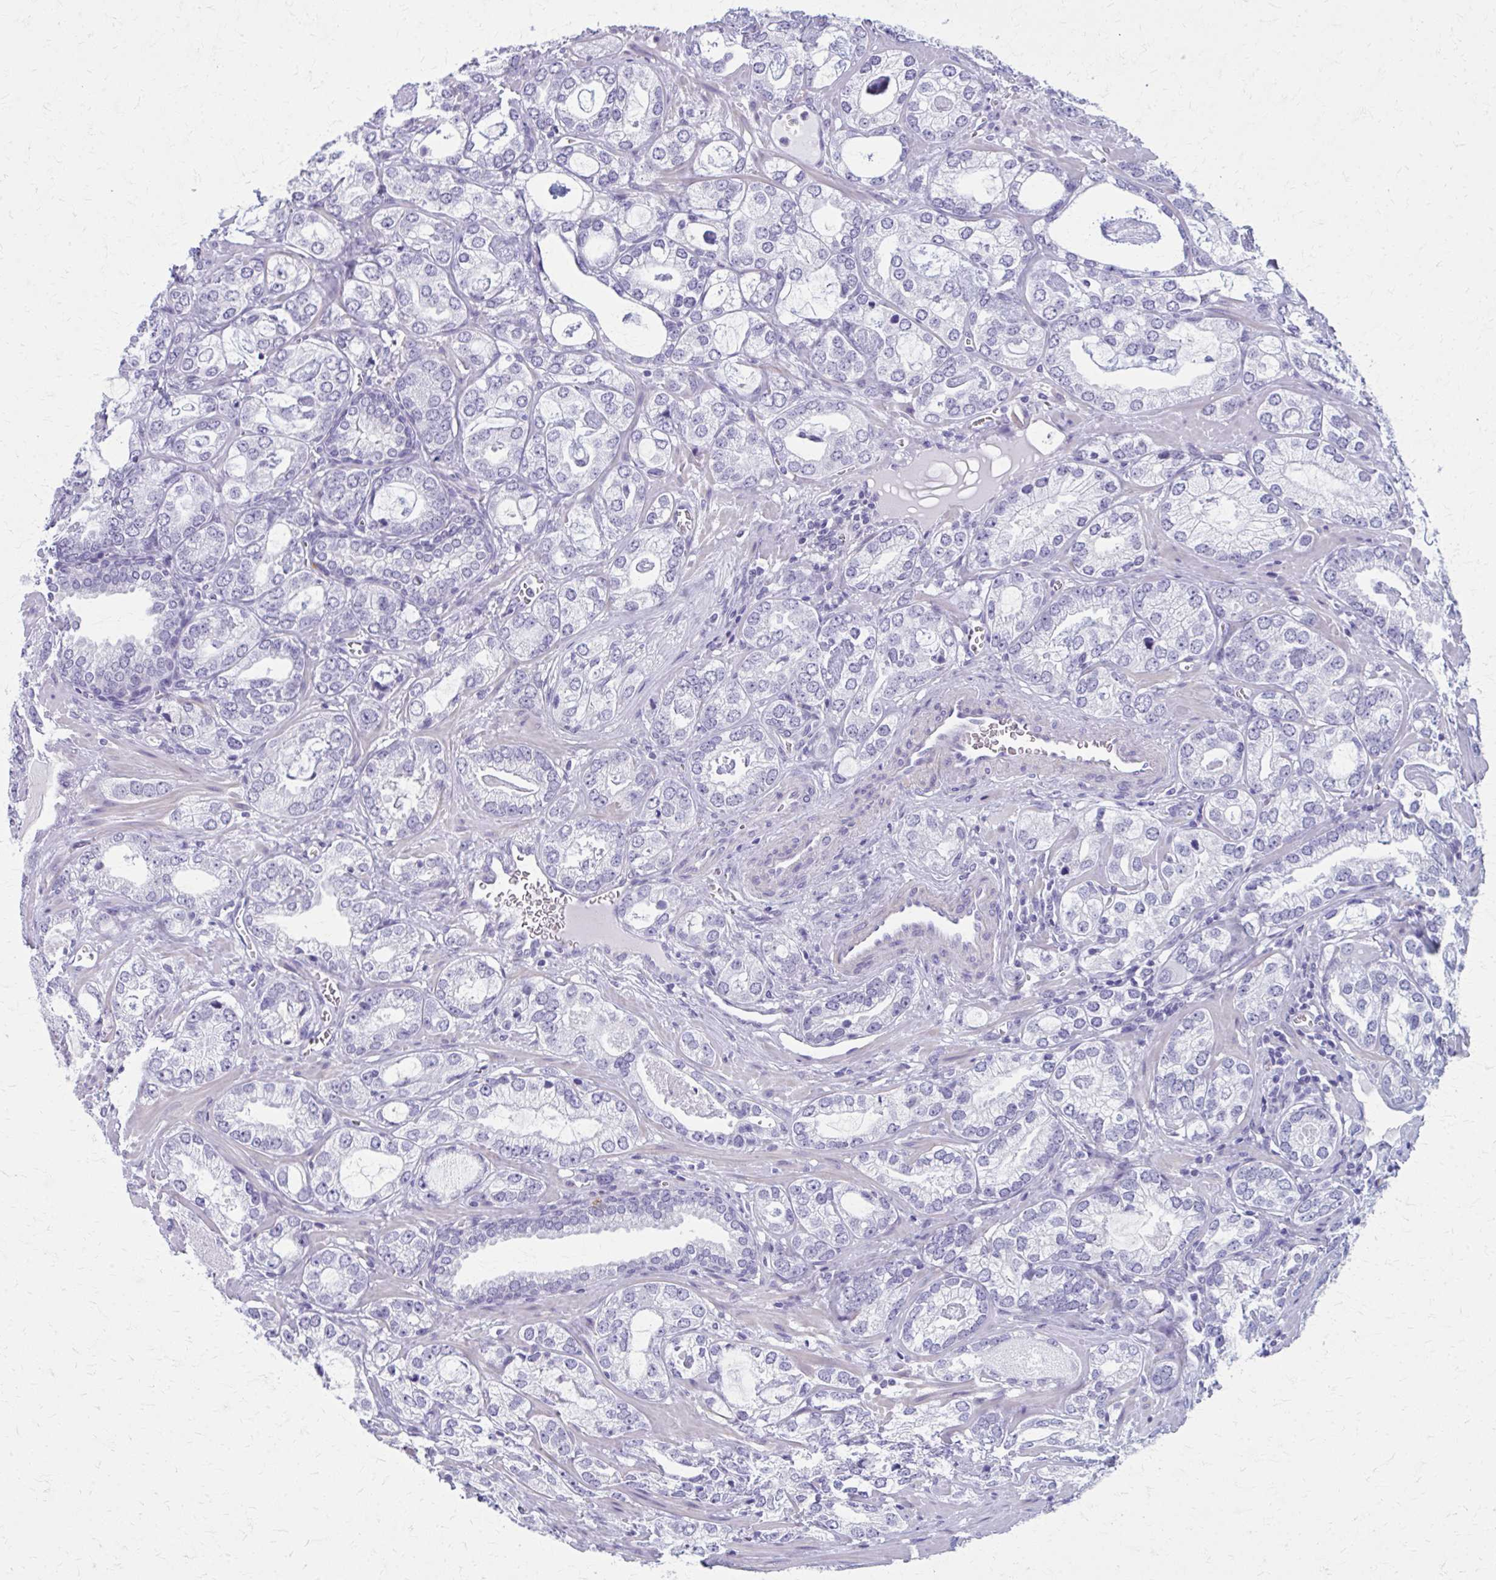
{"staining": {"intensity": "negative", "quantity": "none", "location": "none"}, "tissue": "prostate cancer", "cell_type": "Tumor cells", "image_type": "cancer", "snomed": [{"axis": "morphology", "description": "Adenocarcinoma, Medium grade"}, {"axis": "topography", "description": "Prostate"}], "caption": "A histopathology image of prostate cancer (medium-grade adenocarcinoma) stained for a protein exhibits no brown staining in tumor cells.", "gene": "MPLKIP", "patient": {"sex": "male", "age": 57}}